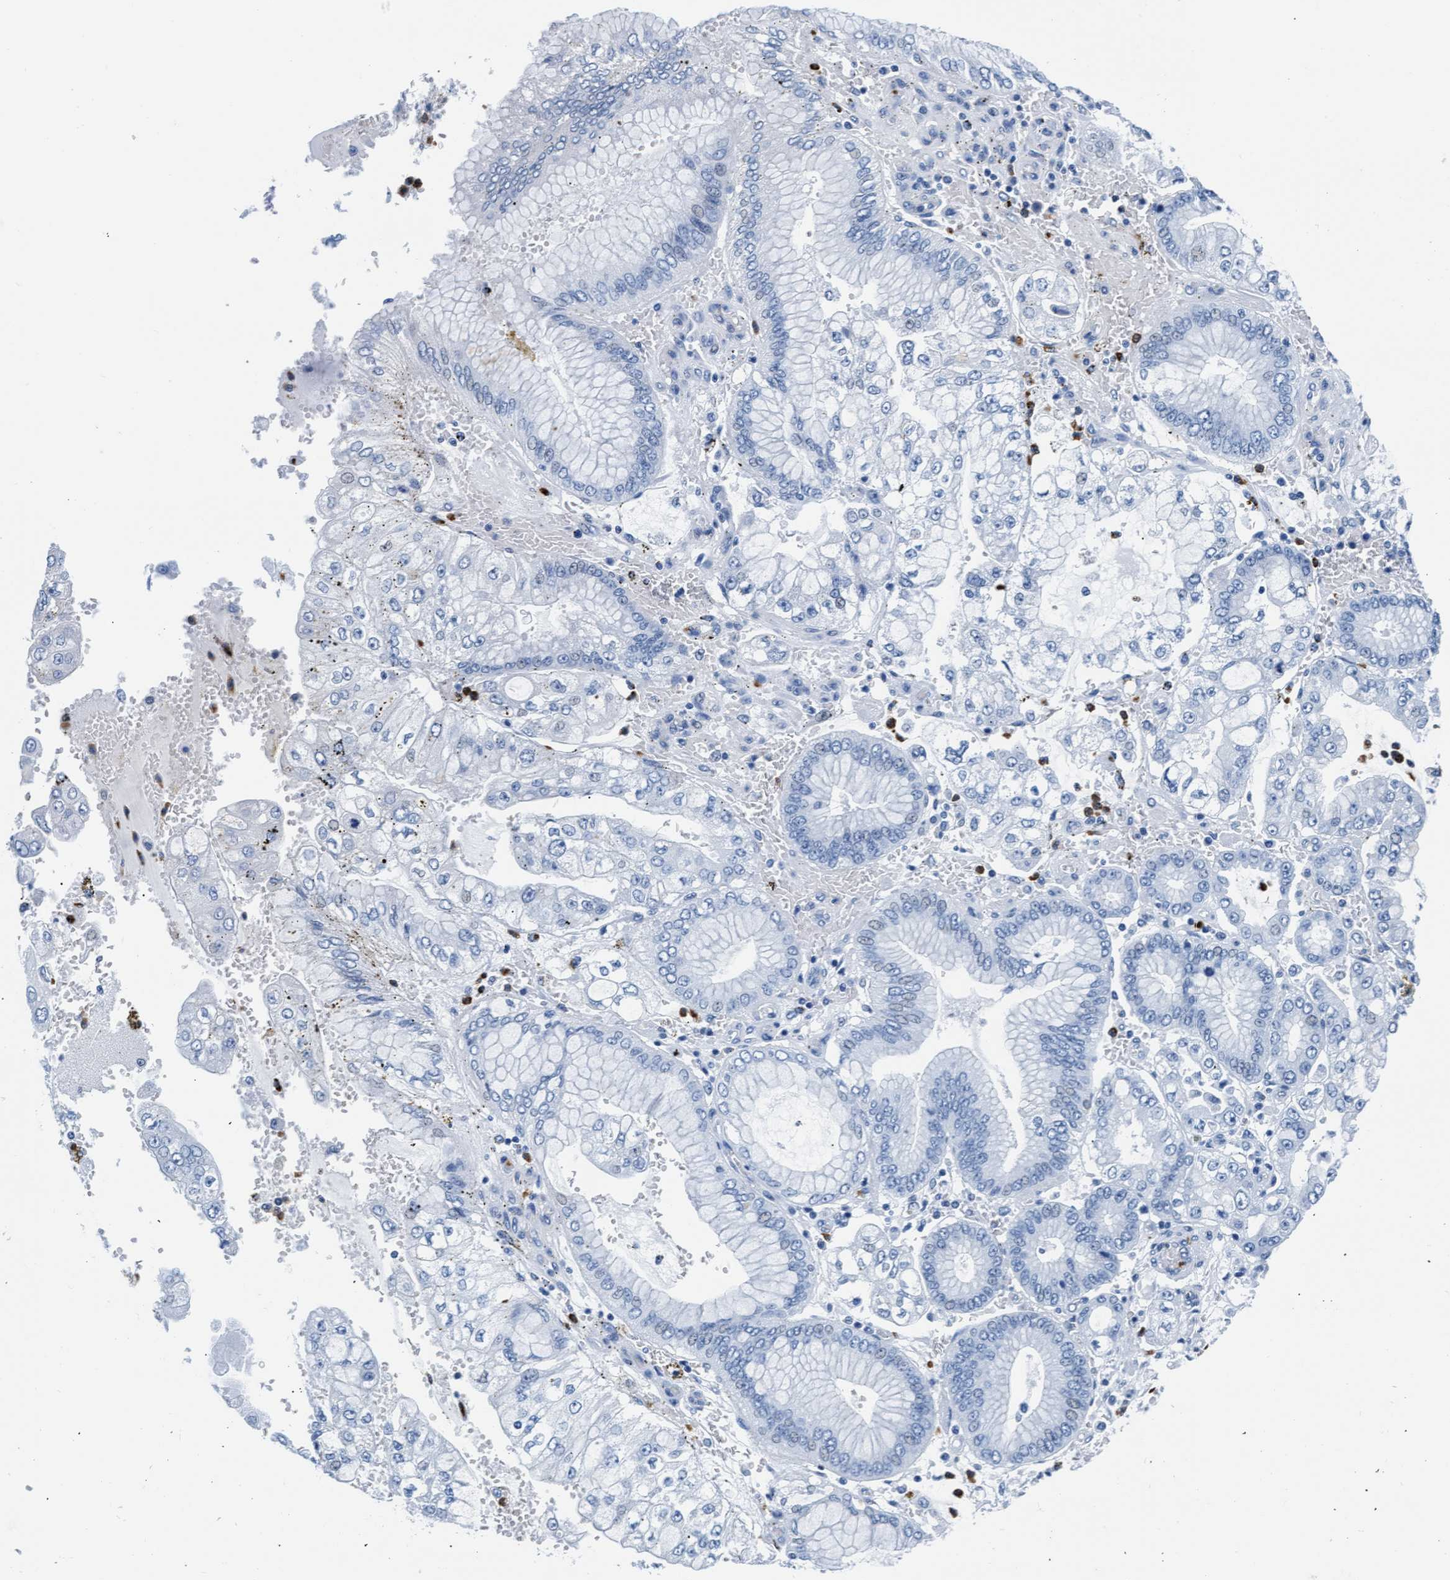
{"staining": {"intensity": "negative", "quantity": "none", "location": "none"}, "tissue": "stomach cancer", "cell_type": "Tumor cells", "image_type": "cancer", "snomed": [{"axis": "morphology", "description": "Adenocarcinoma, NOS"}, {"axis": "topography", "description": "Stomach"}], "caption": "The histopathology image demonstrates no staining of tumor cells in stomach cancer (adenocarcinoma).", "gene": "MMP8", "patient": {"sex": "male", "age": 76}}